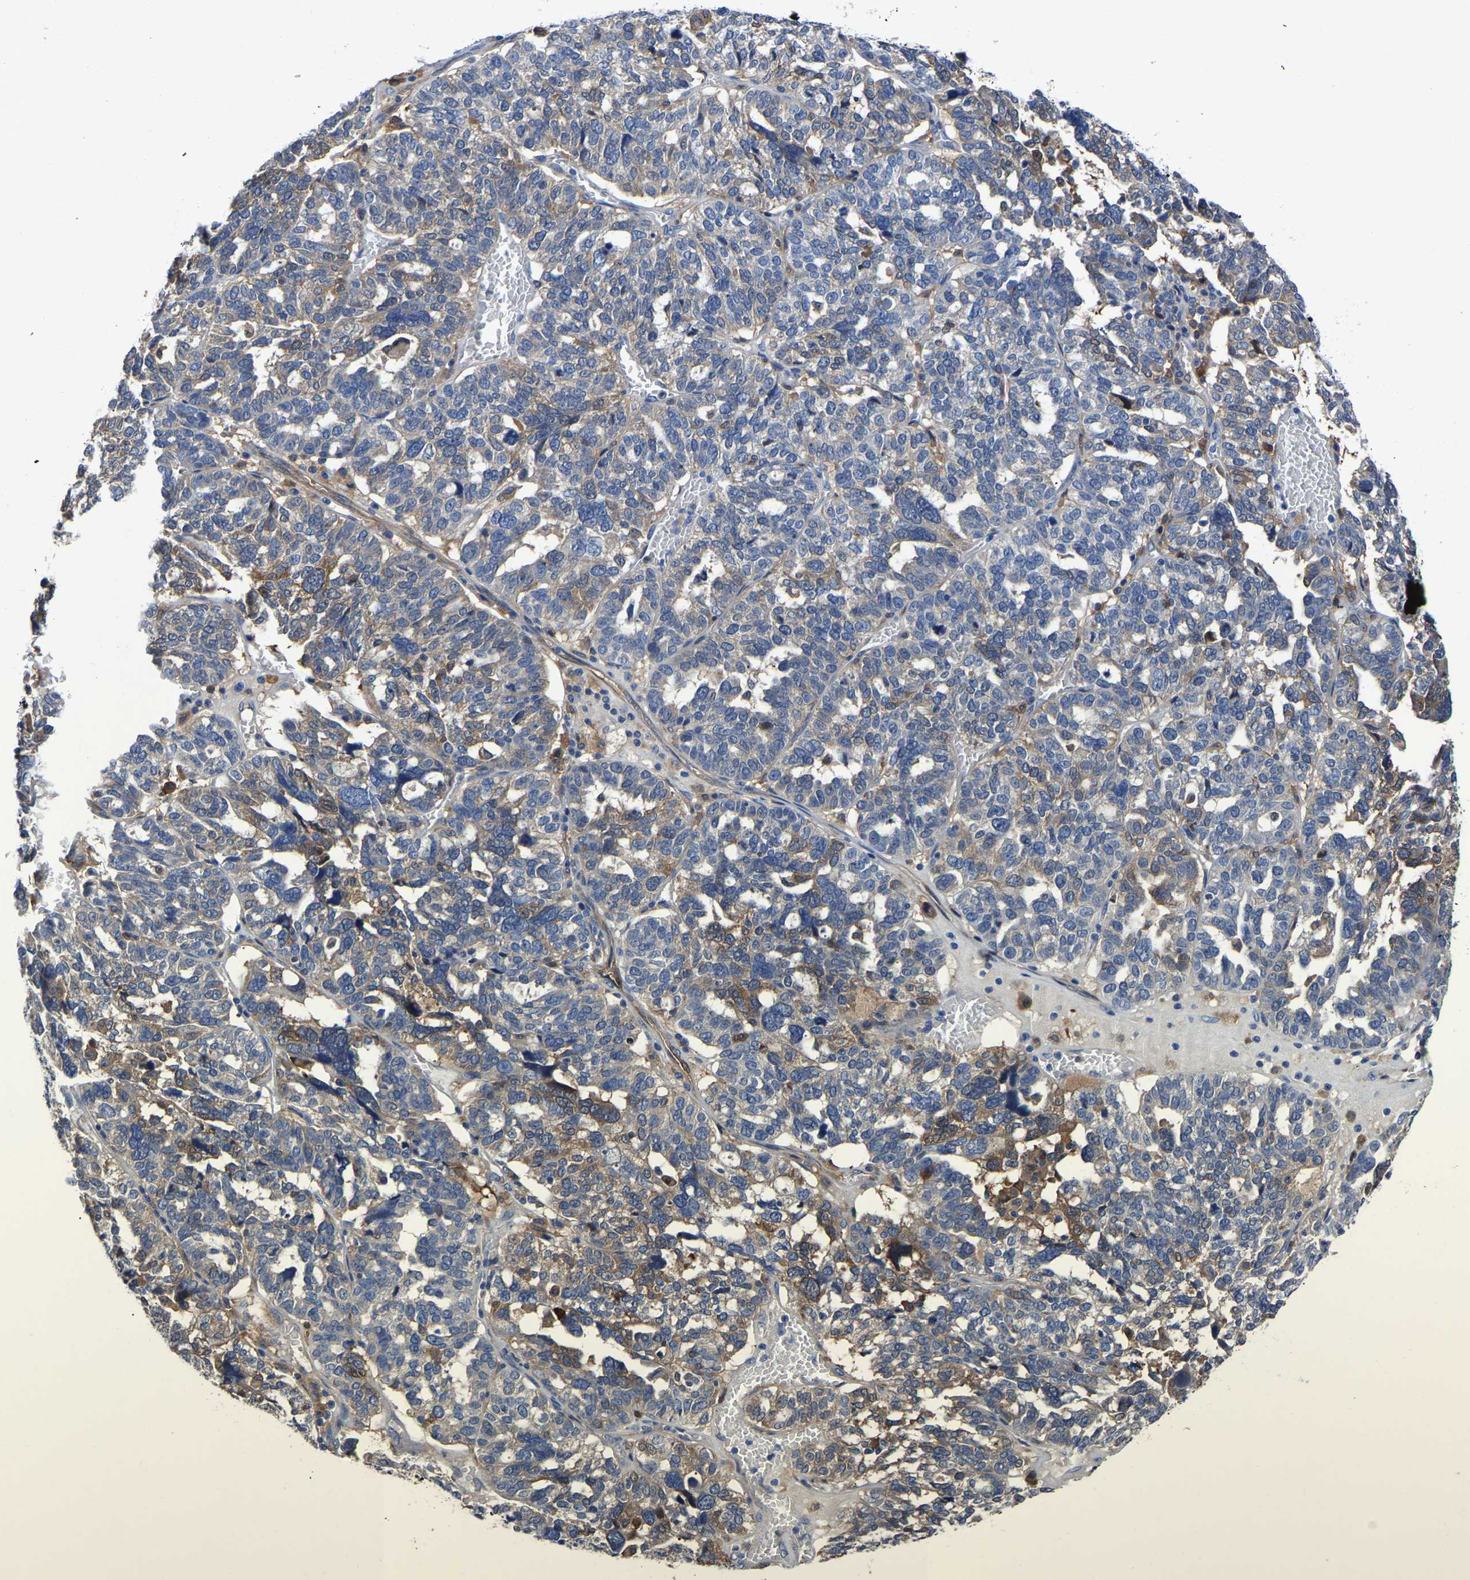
{"staining": {"intensity": "moderate", "quantity": "<25%", "location": "cytoplasmic/membranous"}, "tissue": "ovarian cancer", "cell_type": "Tumor cells", "image_type": "cancer", "snomed": [{"axis": "morphology", "description": "Cystadenocarcinoma, serous, NOS"}, {"axis": "topography", "description": "Ovary"}], "caption": "Immunohistochemistry image of neoplastic tissue: ovarian cancer stained using immunohistochemistry (IHC) demonstrates low levels of moderate protein expression localized specifically in the cytoplasmic/membranous of tumor cells, appearing as a cytoplasmic/membranous brown color.", "gene": "ATG2B", "patient": {"sex": "female", "age": 59}}